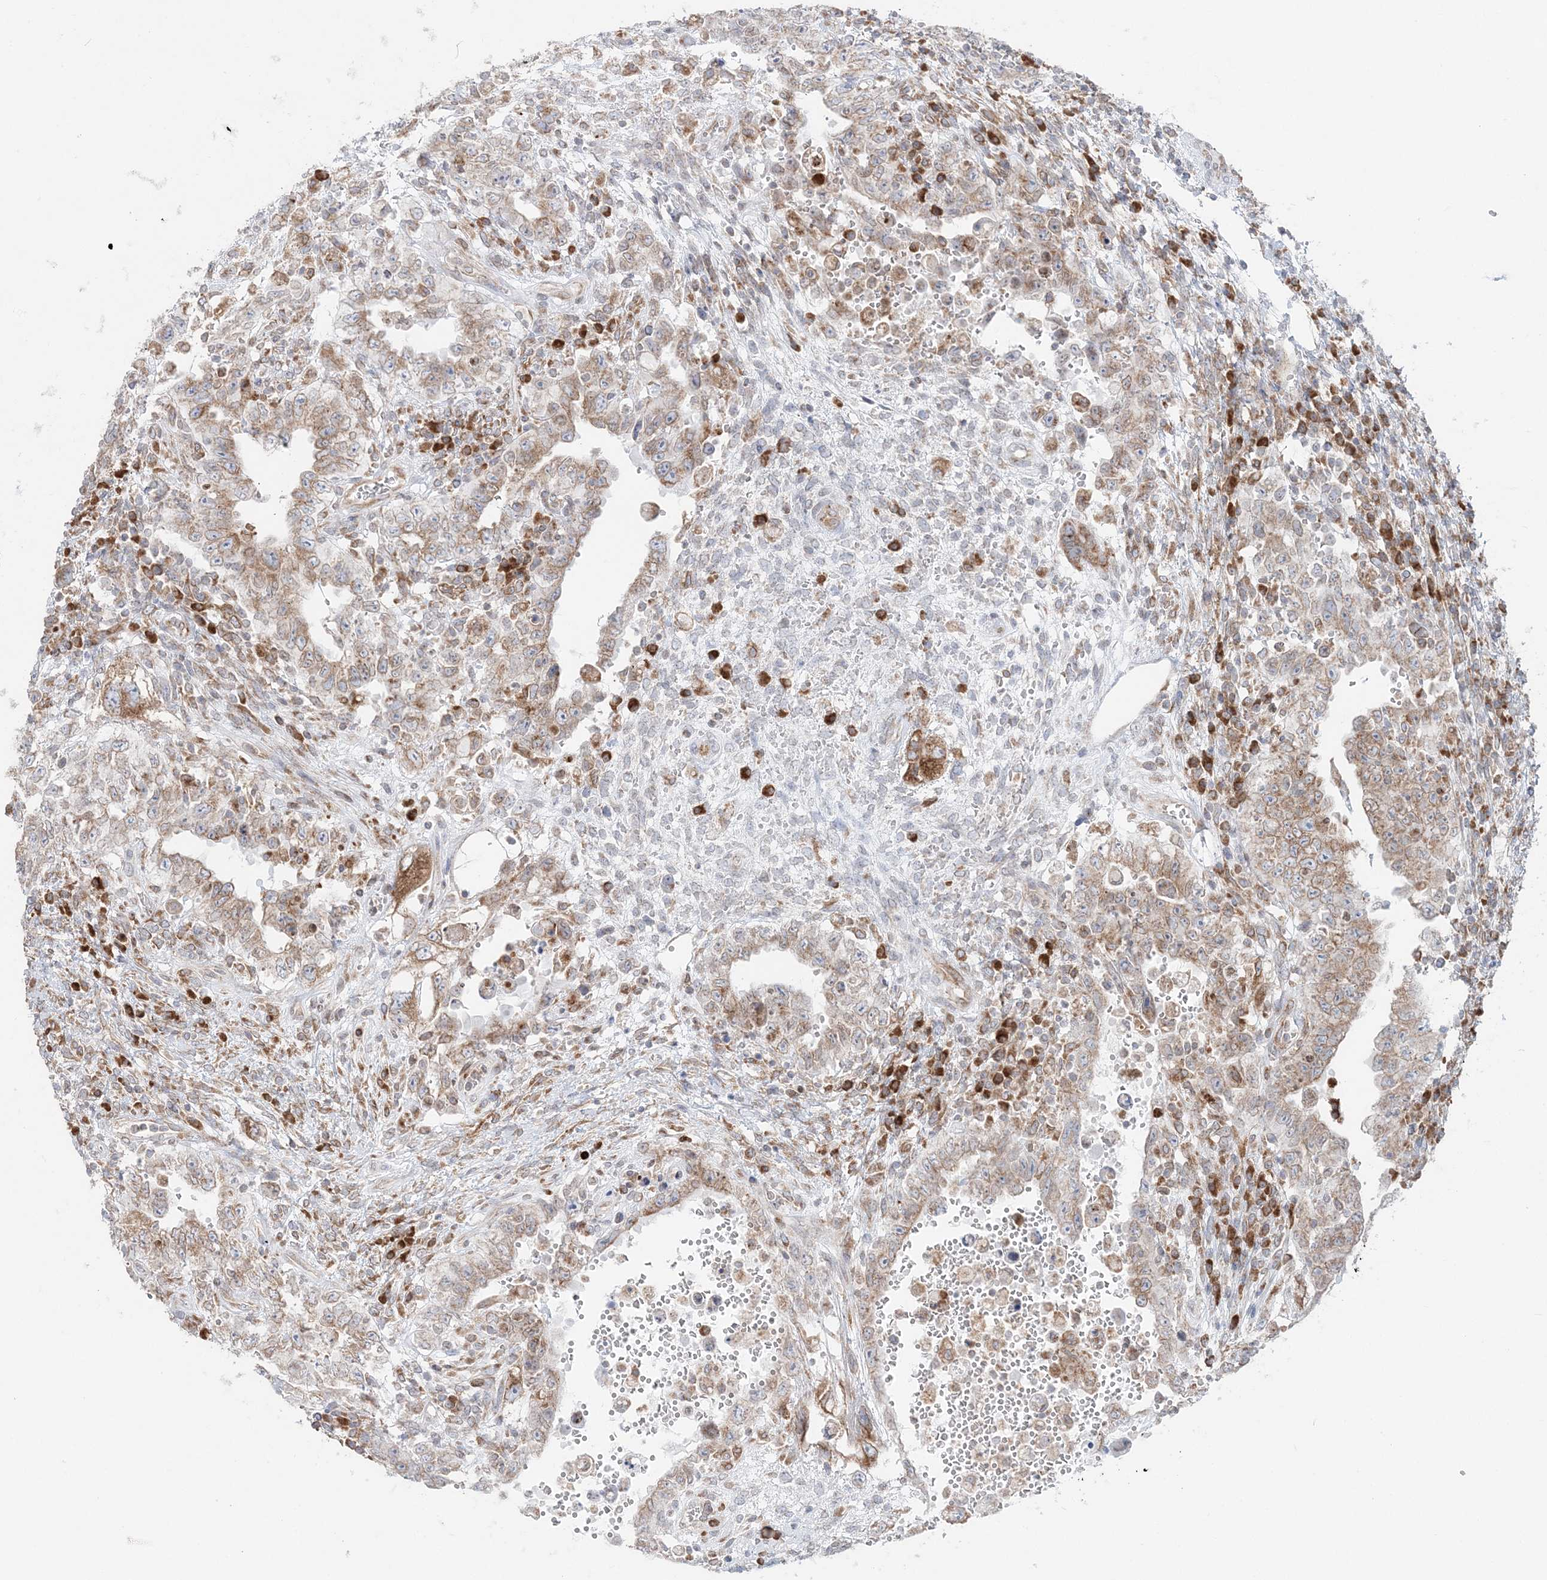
{"staining": {"intensity": "weak", "quantity": ">75%", "location": "cytoplasmic/membranous"}, "tissue": "testis cancer", "cell_type": "Tumor cells", "image_type": "cancer", "snomed": [{"axis": "morphology", "description": "Carcinoma, Embryonal, NOS"}, {"axis": "topography", "description": "Testis"}], "caption": "Testis cancer (embryonal carcinoma) was stained to show a protein in brown. There is low levels of weak cytoplasmic/membranous expression in about >75% of tumor cells.", "gene": "TMED10", "patient": {"sex": "male", "age": 26}}